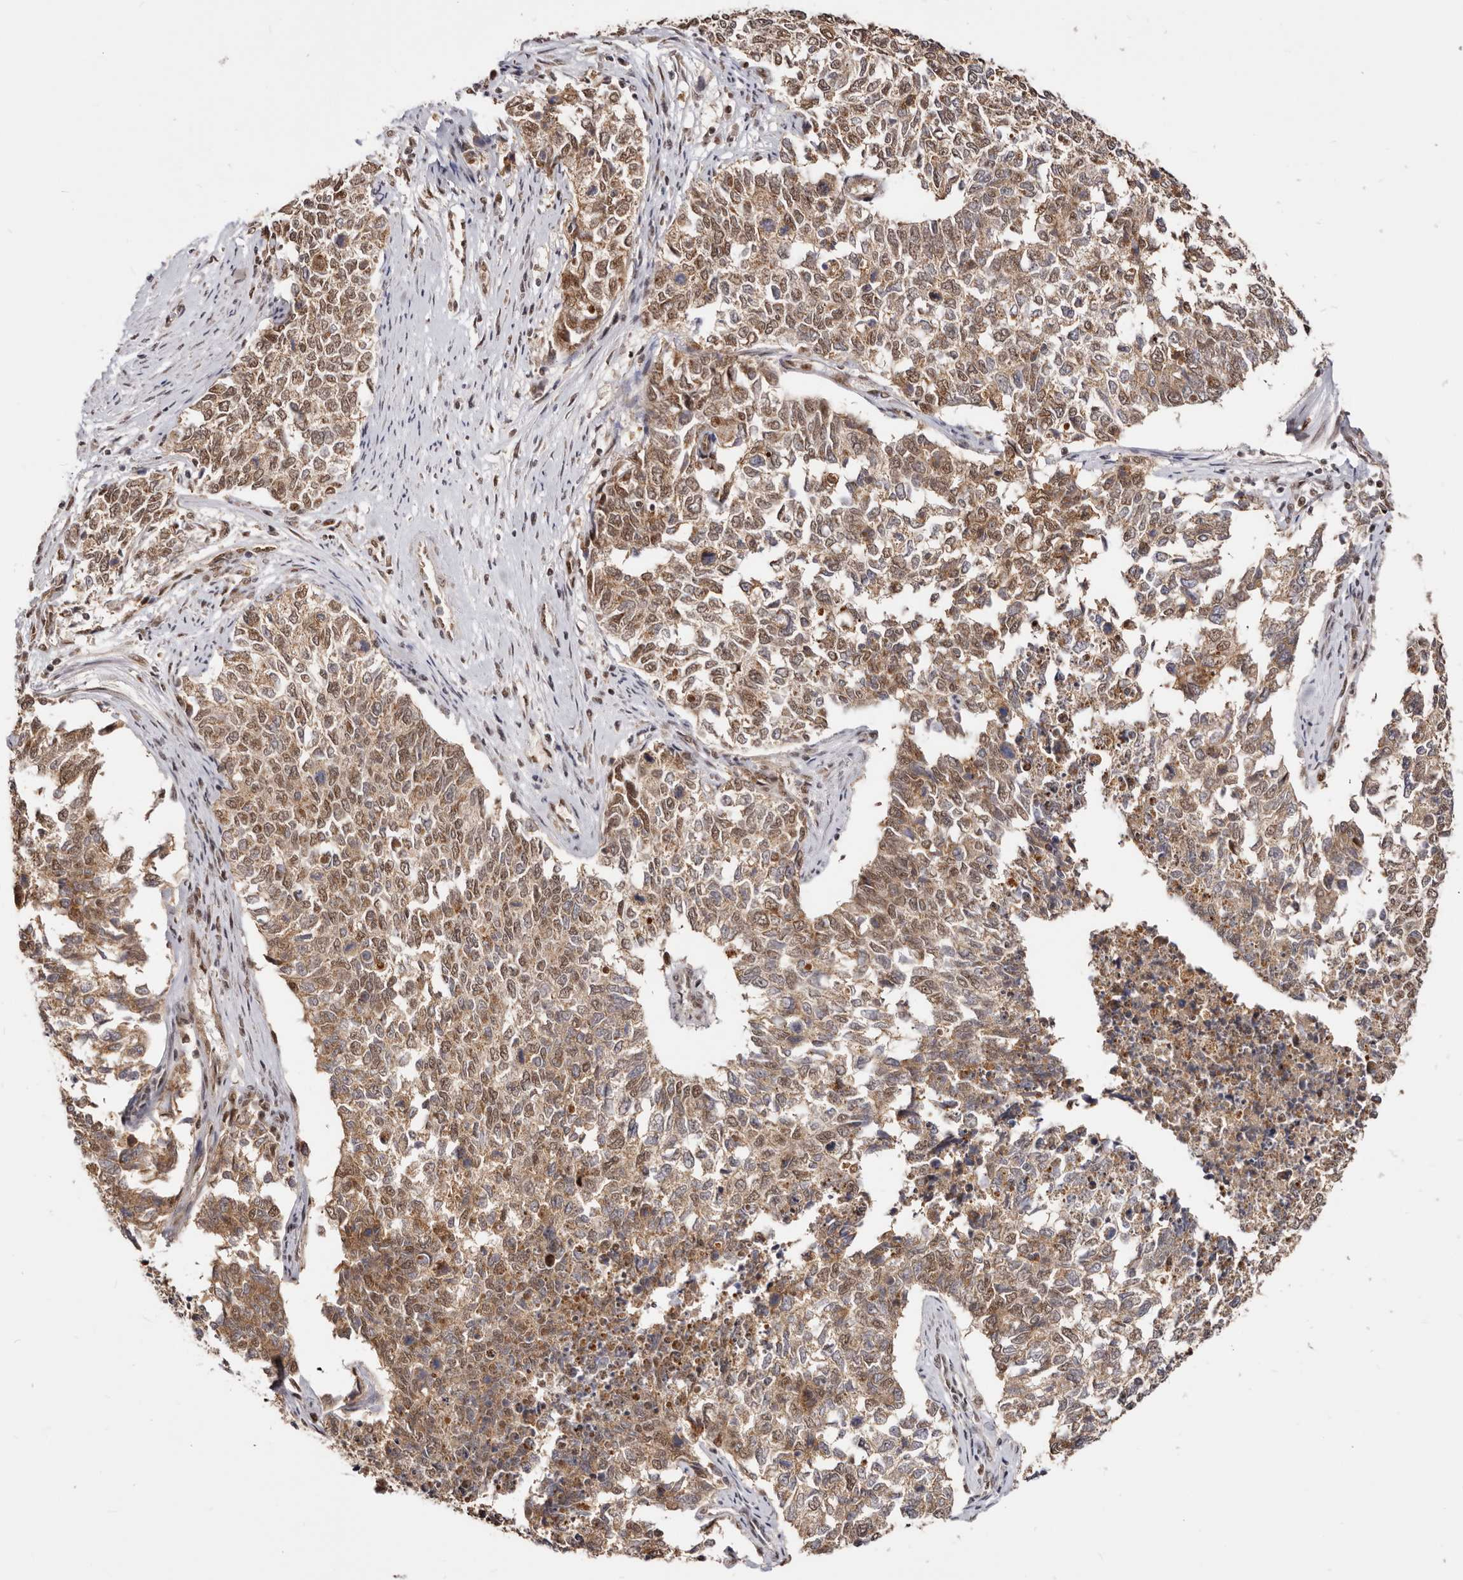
{"staining": {"intensity": "moderate", "quantity": ">75%", "location": "cytoplasmic/membranous,nuclear"}, "tissue": "cervical cancer", "cell_type": "Tumor cells", "image_type": "cancer", "snomed": [{"axis": "morphology", "description": "Squamous cell carcinoma, NOS"}, {"axis": "topography", "description": "Cervix"}], "caption": "Cervical squamous cell carcinoma stained for a protein displays moderate cytoplasmic/membranous and nuclear positivity in tumor cells. (DAB IHC, brown staining for protein, blue staining for nuclei).", "gene": "SEC14L1", "patient": {"sex": "female", "age": 63}}